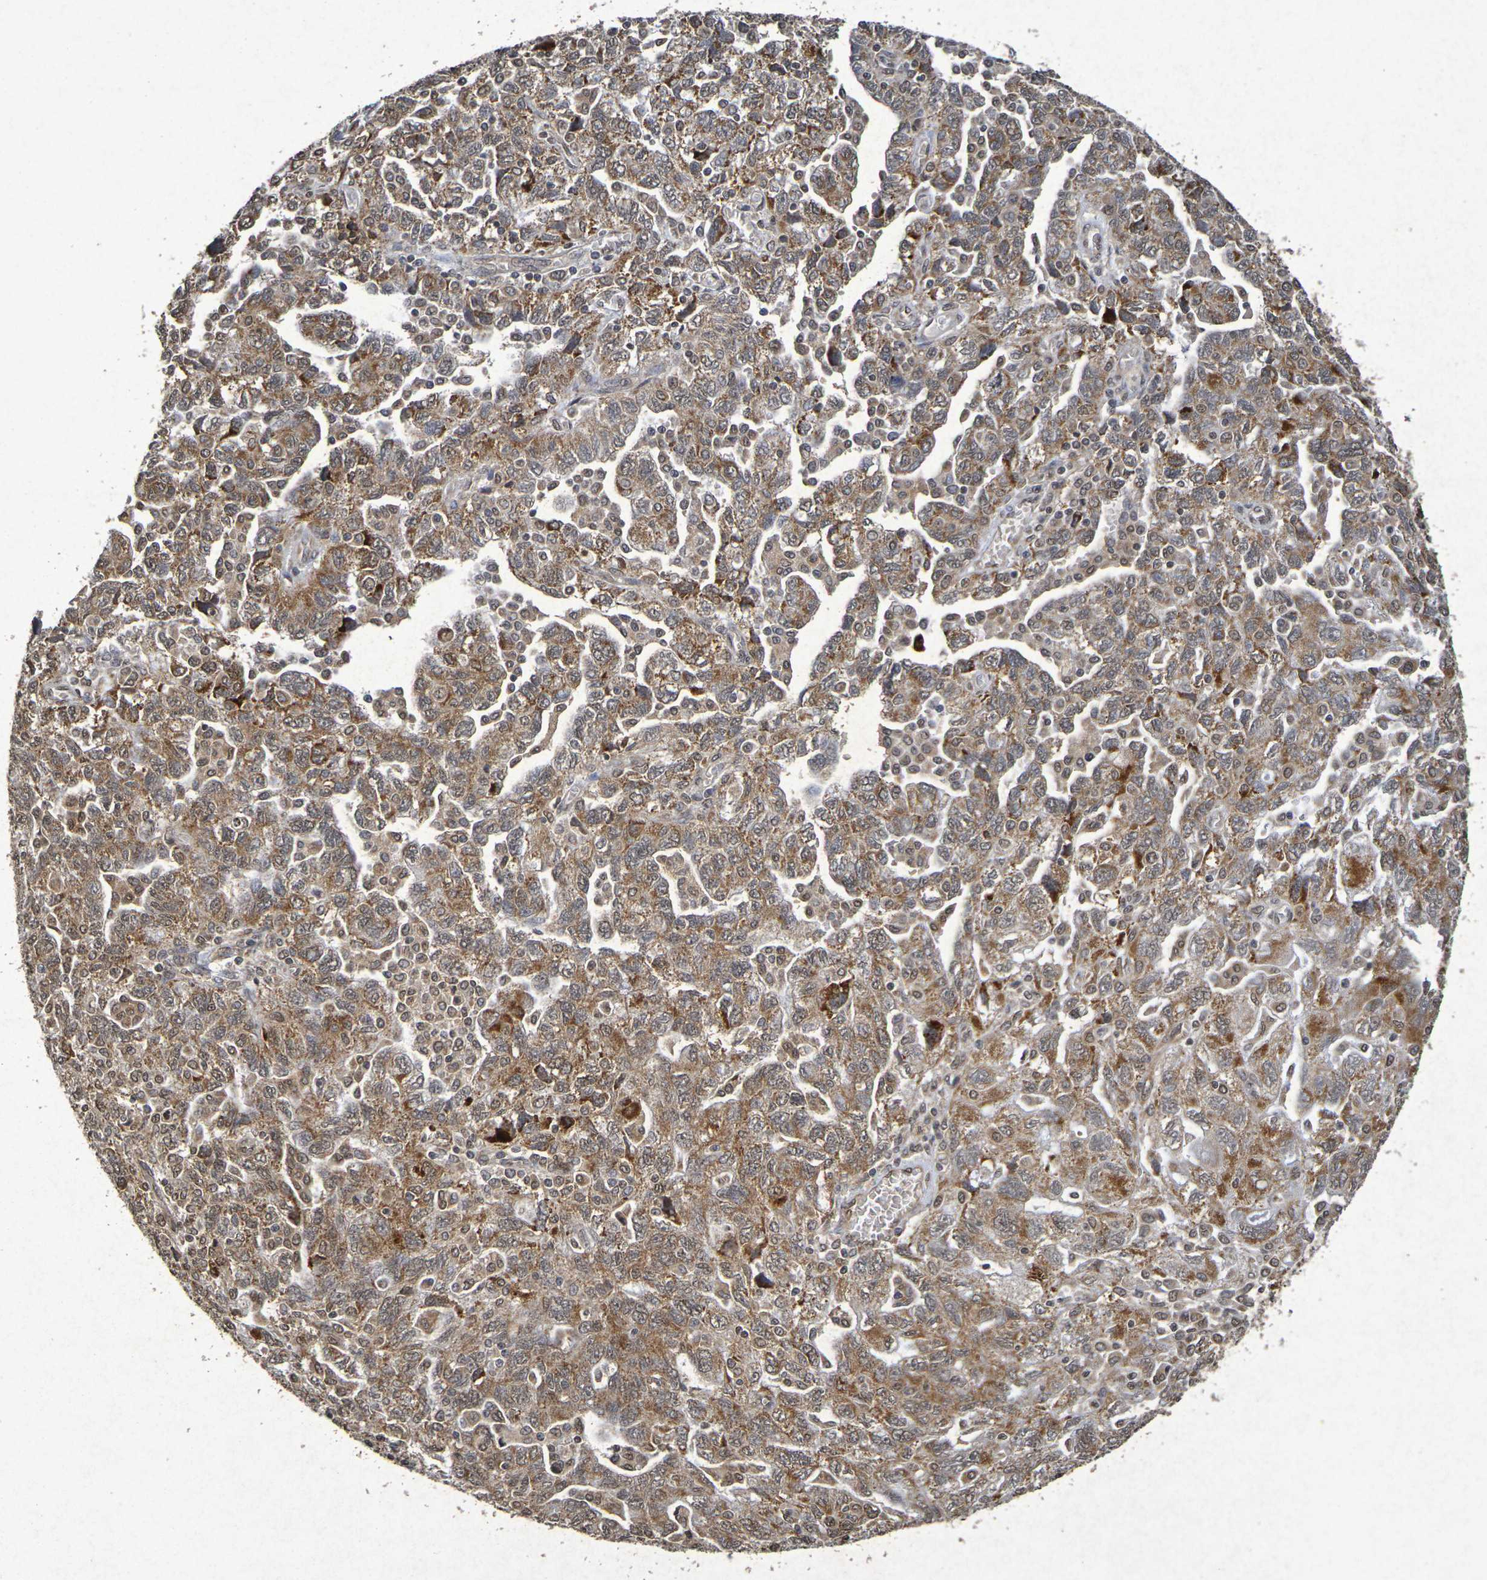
{"staining": {"intensity": "moderate", "quantity": ">75%", "location": "cytoplasmic/membranous"}, "tissue": "ovarian cancer", "cell_type": "Tumor cells", "image_type": "cancer", "snomed": [{"axis": "morphology", "description": "Carcinoma, NOS"}, {"axis": "morphology", "description": "Cystadenocarcinoma, serous, NOS"}, {"axis": "topography", "description": "Ovary"}], "caption": "A brown stain labels moderate cytoplasmic/membranous staining of a protein in human ovarian serous cystadenocarcinoma tumor cells.", "gene": "GUCY1A2", "patient": {"sex": "female", "age": 69}}